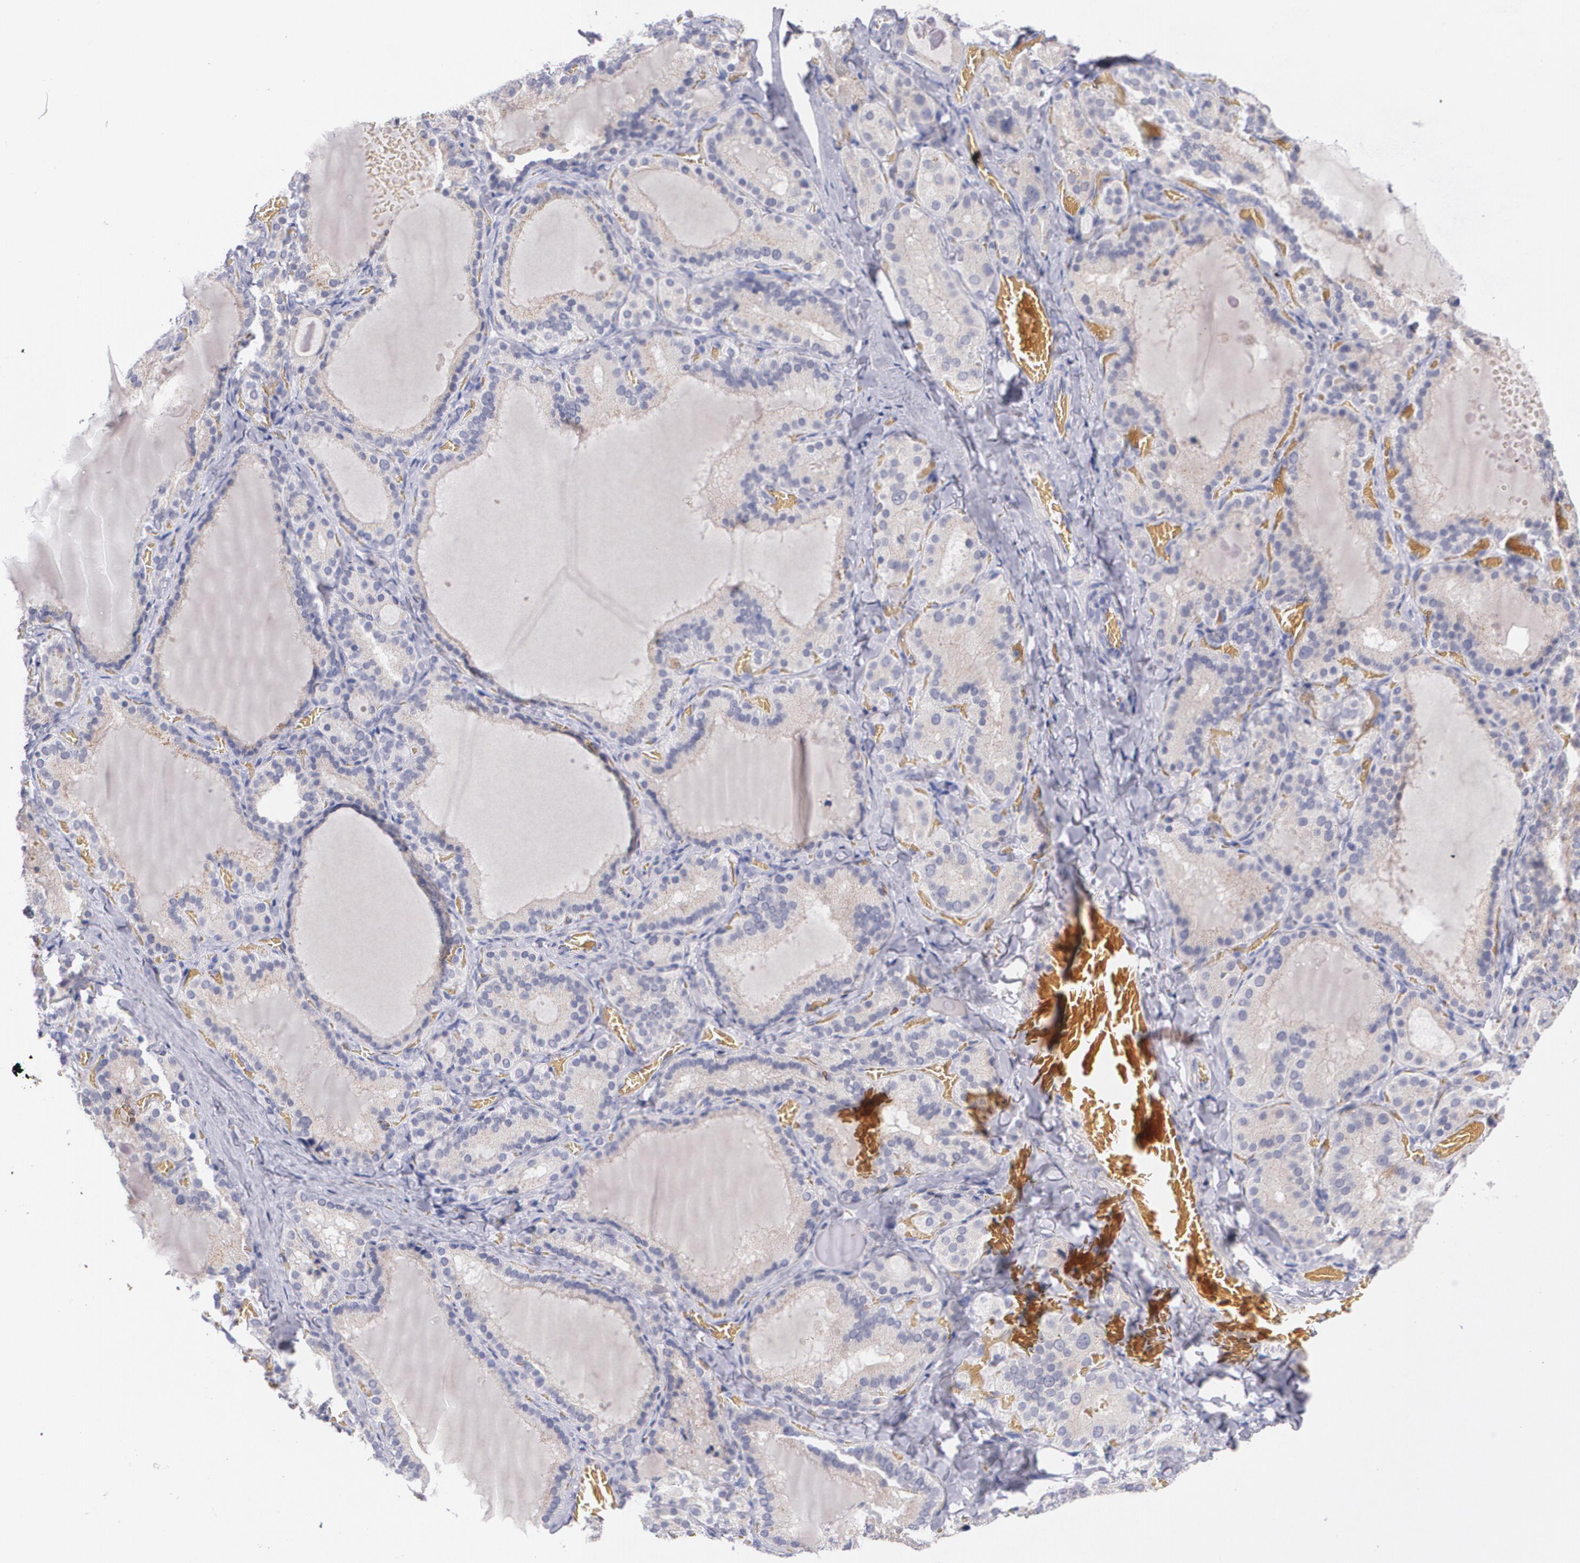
{"staining": {"intensity": "negative", "quantity": "none", "location": "none"}, "tissue": "thyroid gland", "cell_type": "Glandular cells", "image_type": "normal", "snomed": [{"axis": "morphology", "description": "Normal tissue, NOS"}, {"axis": "topography", "description": "Thyroid gland"}], "caption": "High power microscopy histopathology image of an IHC micrograph of benign thyroid gland, revealing no significant expression in glandular cells.", "gene": "HMMR", "patient": {"sex": "female", "age": 33}}